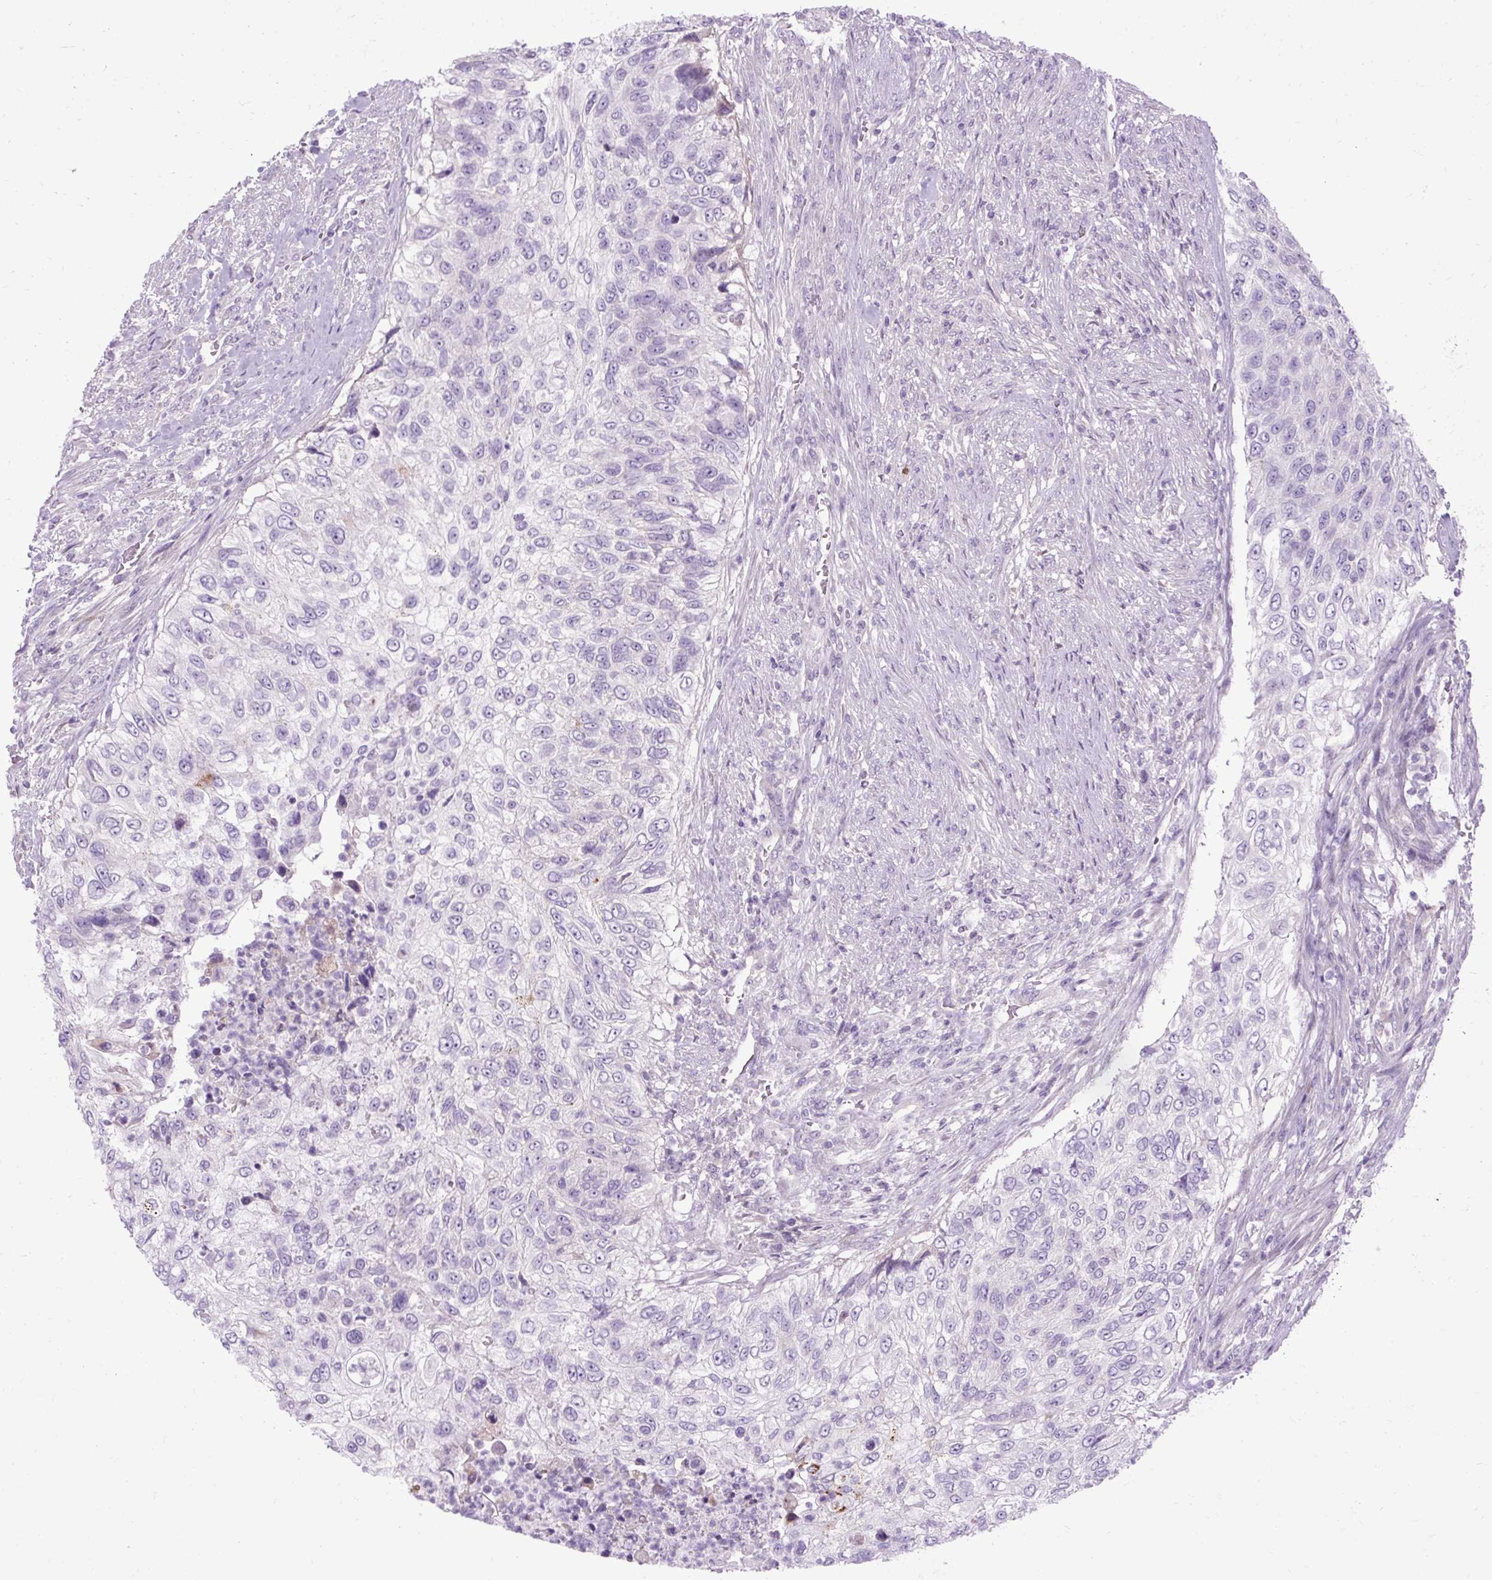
{"staining": {"intensity": "negative", "quantity": "none", "location": "none"}, "tissue": "urothelial cancer", "cell_type": "Tumor cells", "image_type": "cancer", "snomed": [{"axis": "morphology", "description": "Urothelial carcinoma, High grade"}, {"axis": "topography", "description": "Urinary bladder"}], "caption": "Tumor cells show no significant protein staining in high-grade urothelial carcinoma.", "gene": "ARRDC2", "patient": {"sex": "female", "age": 60}}